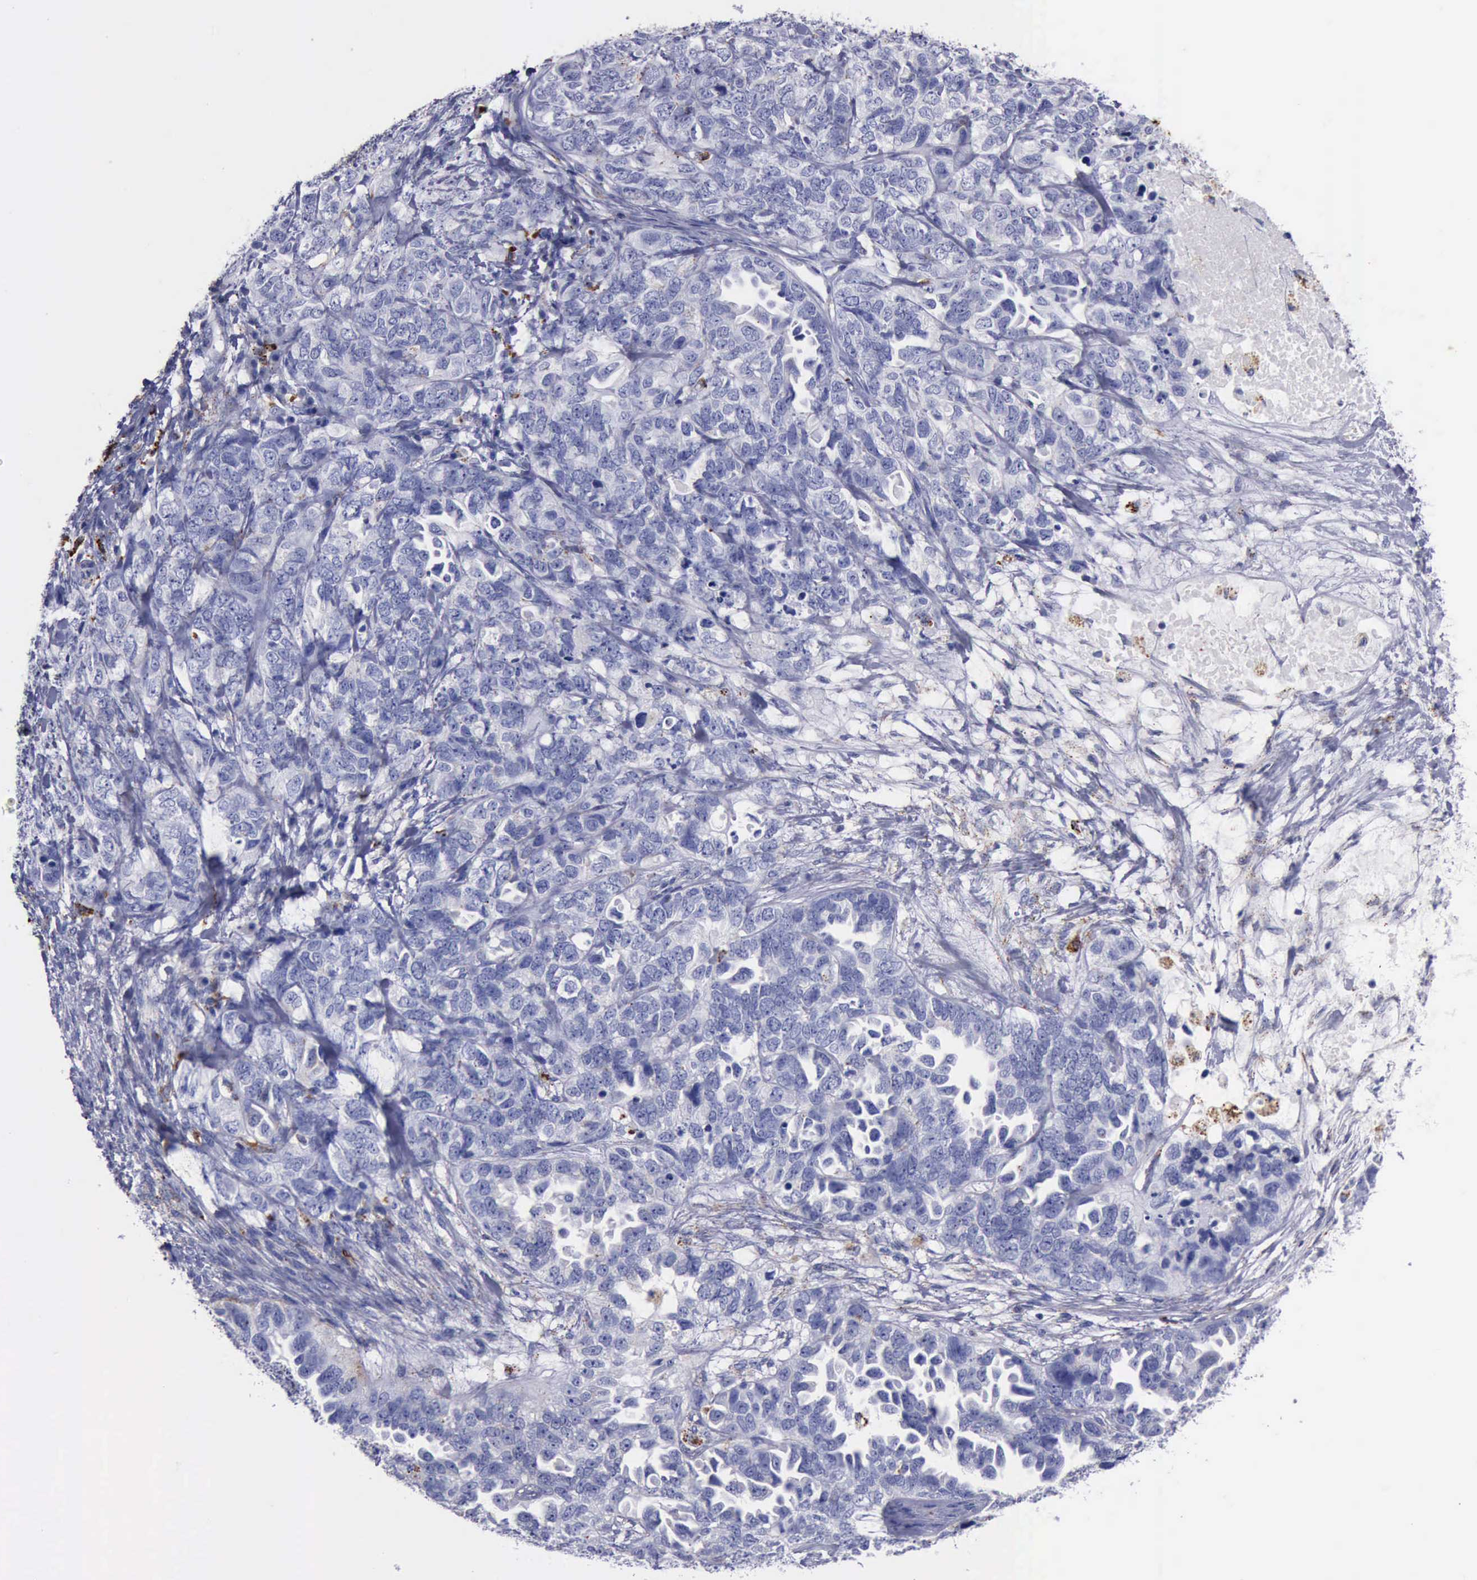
{"staining": {"intensity": "moderate", "quantity": "<25%", "location": "cytoplasmic/membranous"}, "tissue": "ovarian cancer", "cell_type": "Tumor cells", "image_type": "cancer", "snomed": [{"axis": "morphology", "description": "Cystadenocarcinoma, serous, NOS"}, {"axis": "topography", "description": "Ovary"}], "caption": "Immunohistochemical staining of human ovarian cancer (serous cystadenocarcinoma) demonstrates low levels of moderate cytoplasmic/membranous staining in approximately <25% of tumor cells.", "gene": "CTSD", "patient": {"sex": "female", "age": 82}}